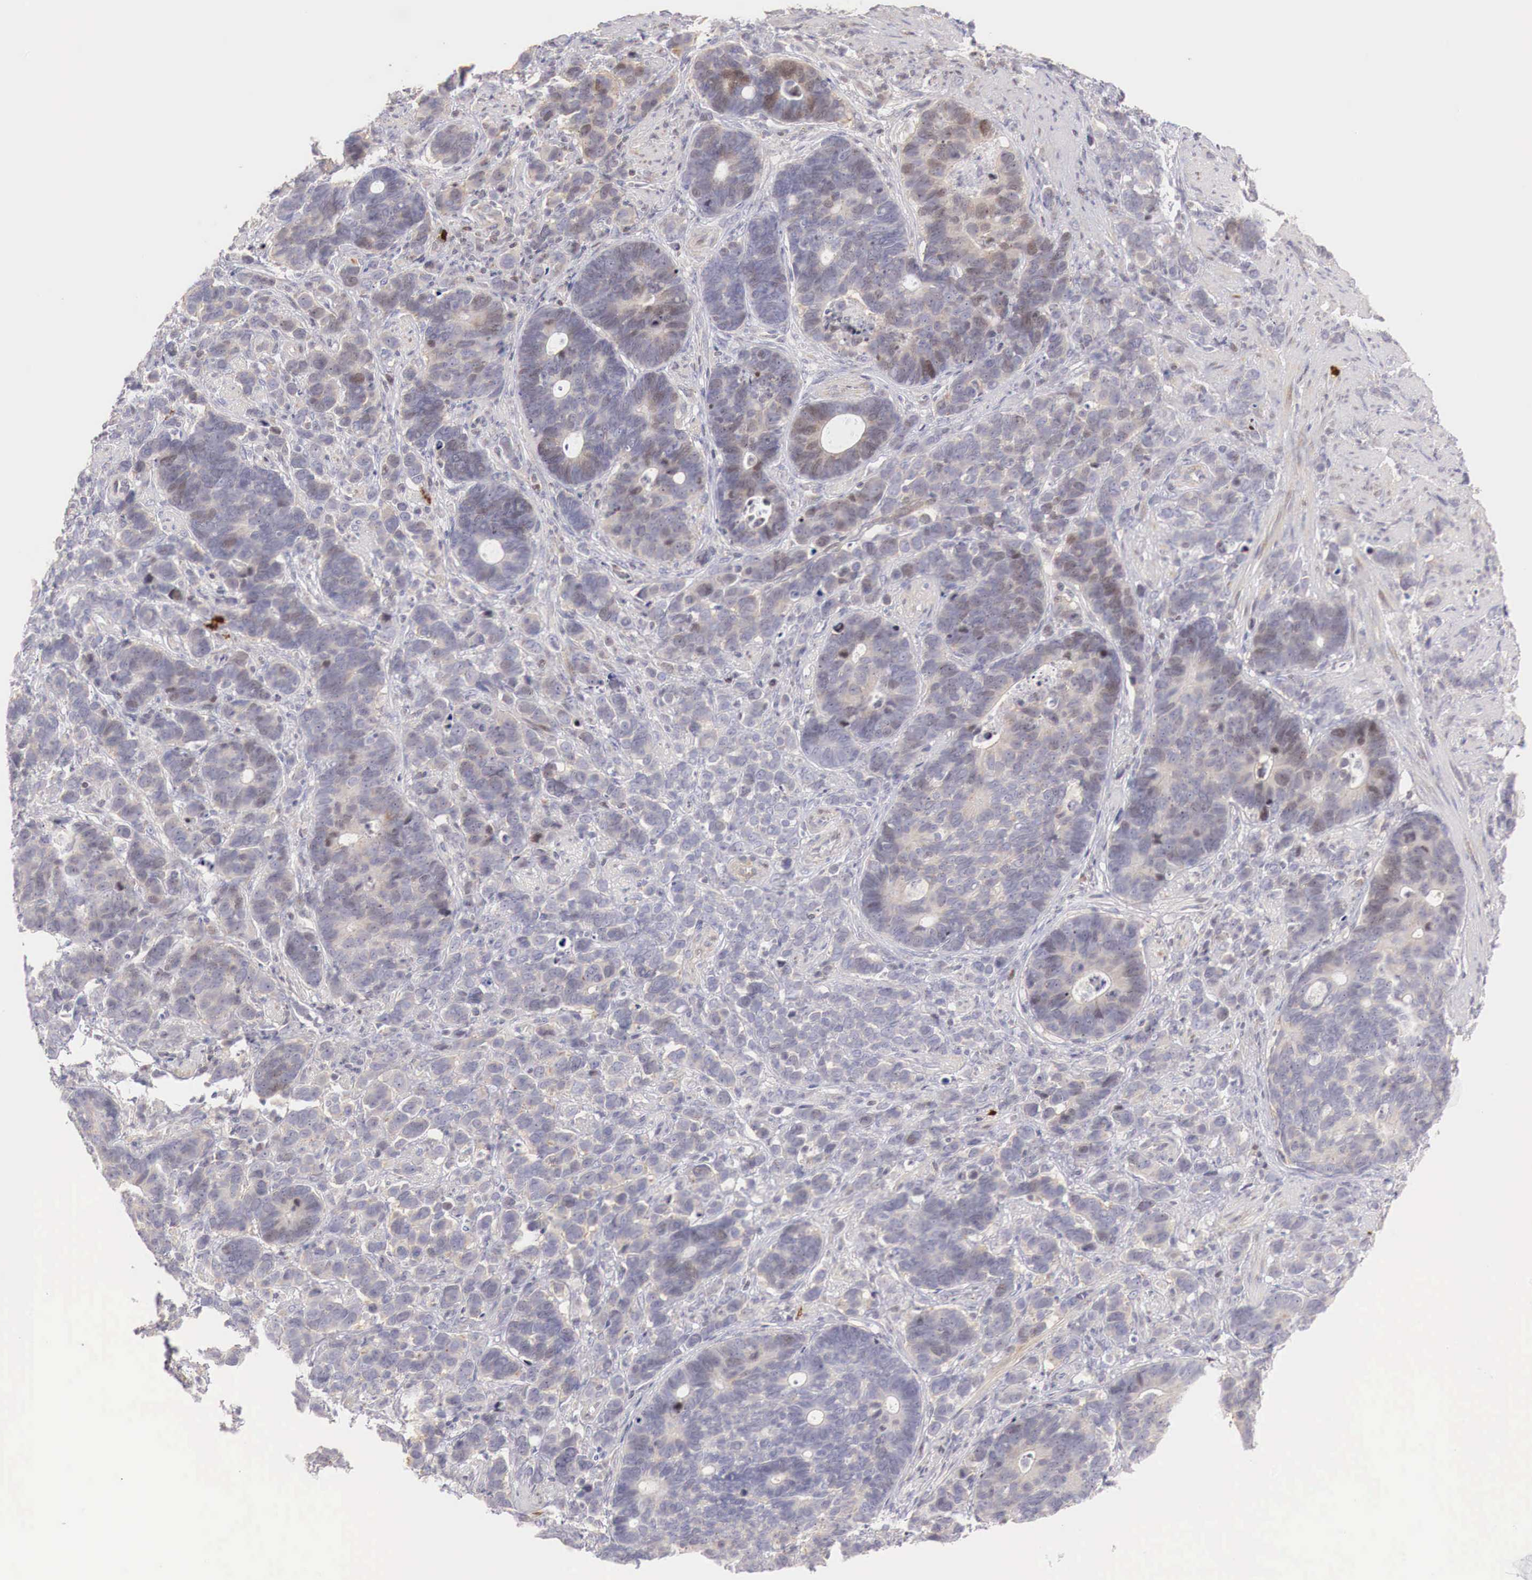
{"staining": {"intensity": "weak", "quantity": "25%-75%", "location": "nuclear"}, "tissue": "stomach cancer", "cell_type": "Tumor cells", "image_type": "cancer", "snomed": [{"axis": "morphology", "description": "Adenocarcinoma, NOS"}, {"axis": "topography", "description": "Stomach, upper"}], "caption": "Immunohistochemical staining of stomach adenocarcinoma displays low levels of weak nuclear expression in about 25%-75% of tumor cells.", "gene": "CLCN5", "patient": {"sex": "male", "age": 71}}